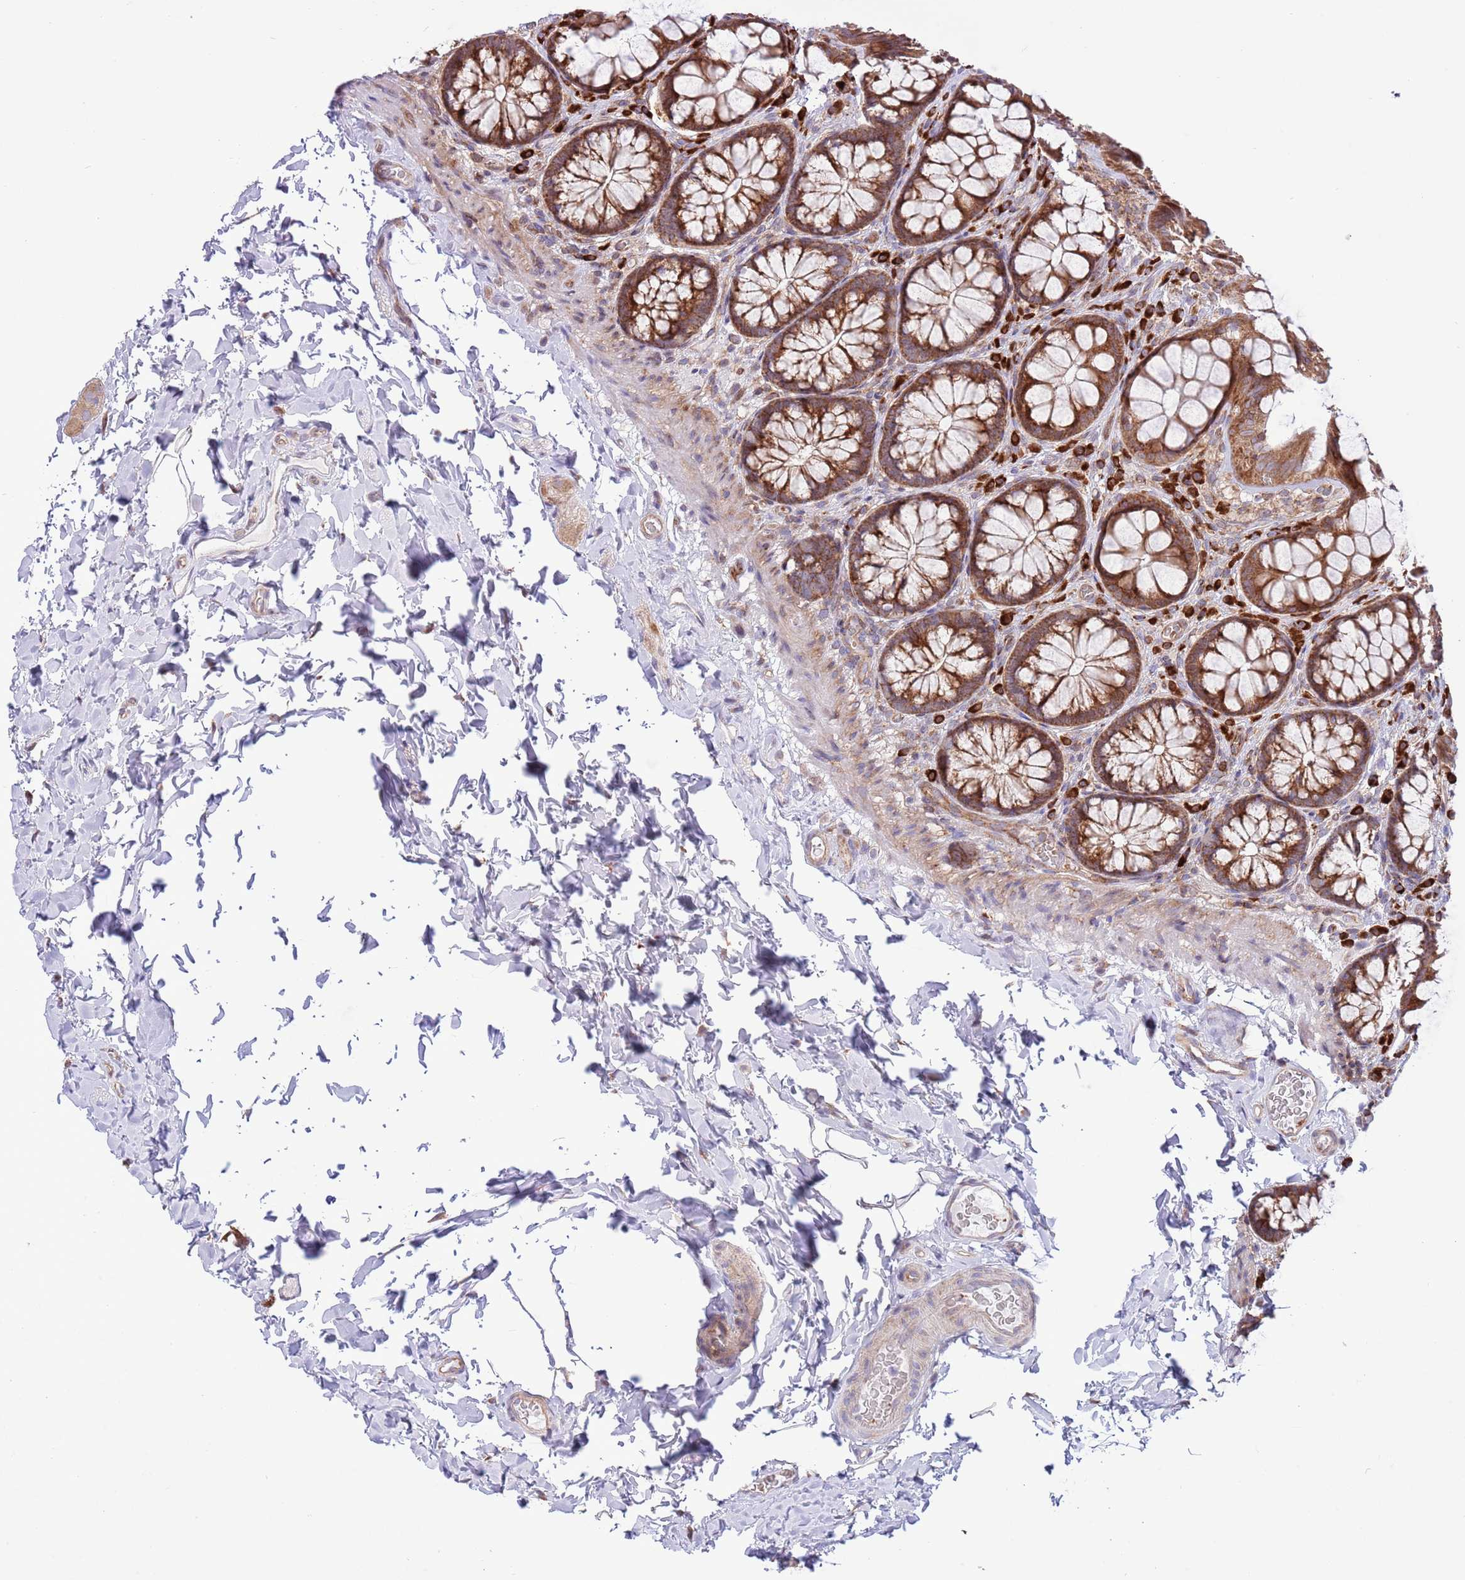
{"staining": {"intensity": "weak", "quantity": "25%-75%", "location": "cytoplasmic/membranous"}, "tissue": "colon", "cell_type": "Endothelial cells", "image_type": "normal", "snomed": [{"axis": "morphology", "description": "Normal tissue, NOS"}, {"axis": "topography", "description": "Colon"}], "caption": "Protein positivity by immunohistochemistry (IHC) displays weak cytoplasmic/membranous expression in about 25%-75% of endothelial cells in unremarkable colon.", "gene": "DAND5", "patient": {"sex": "male", "age": 46}}